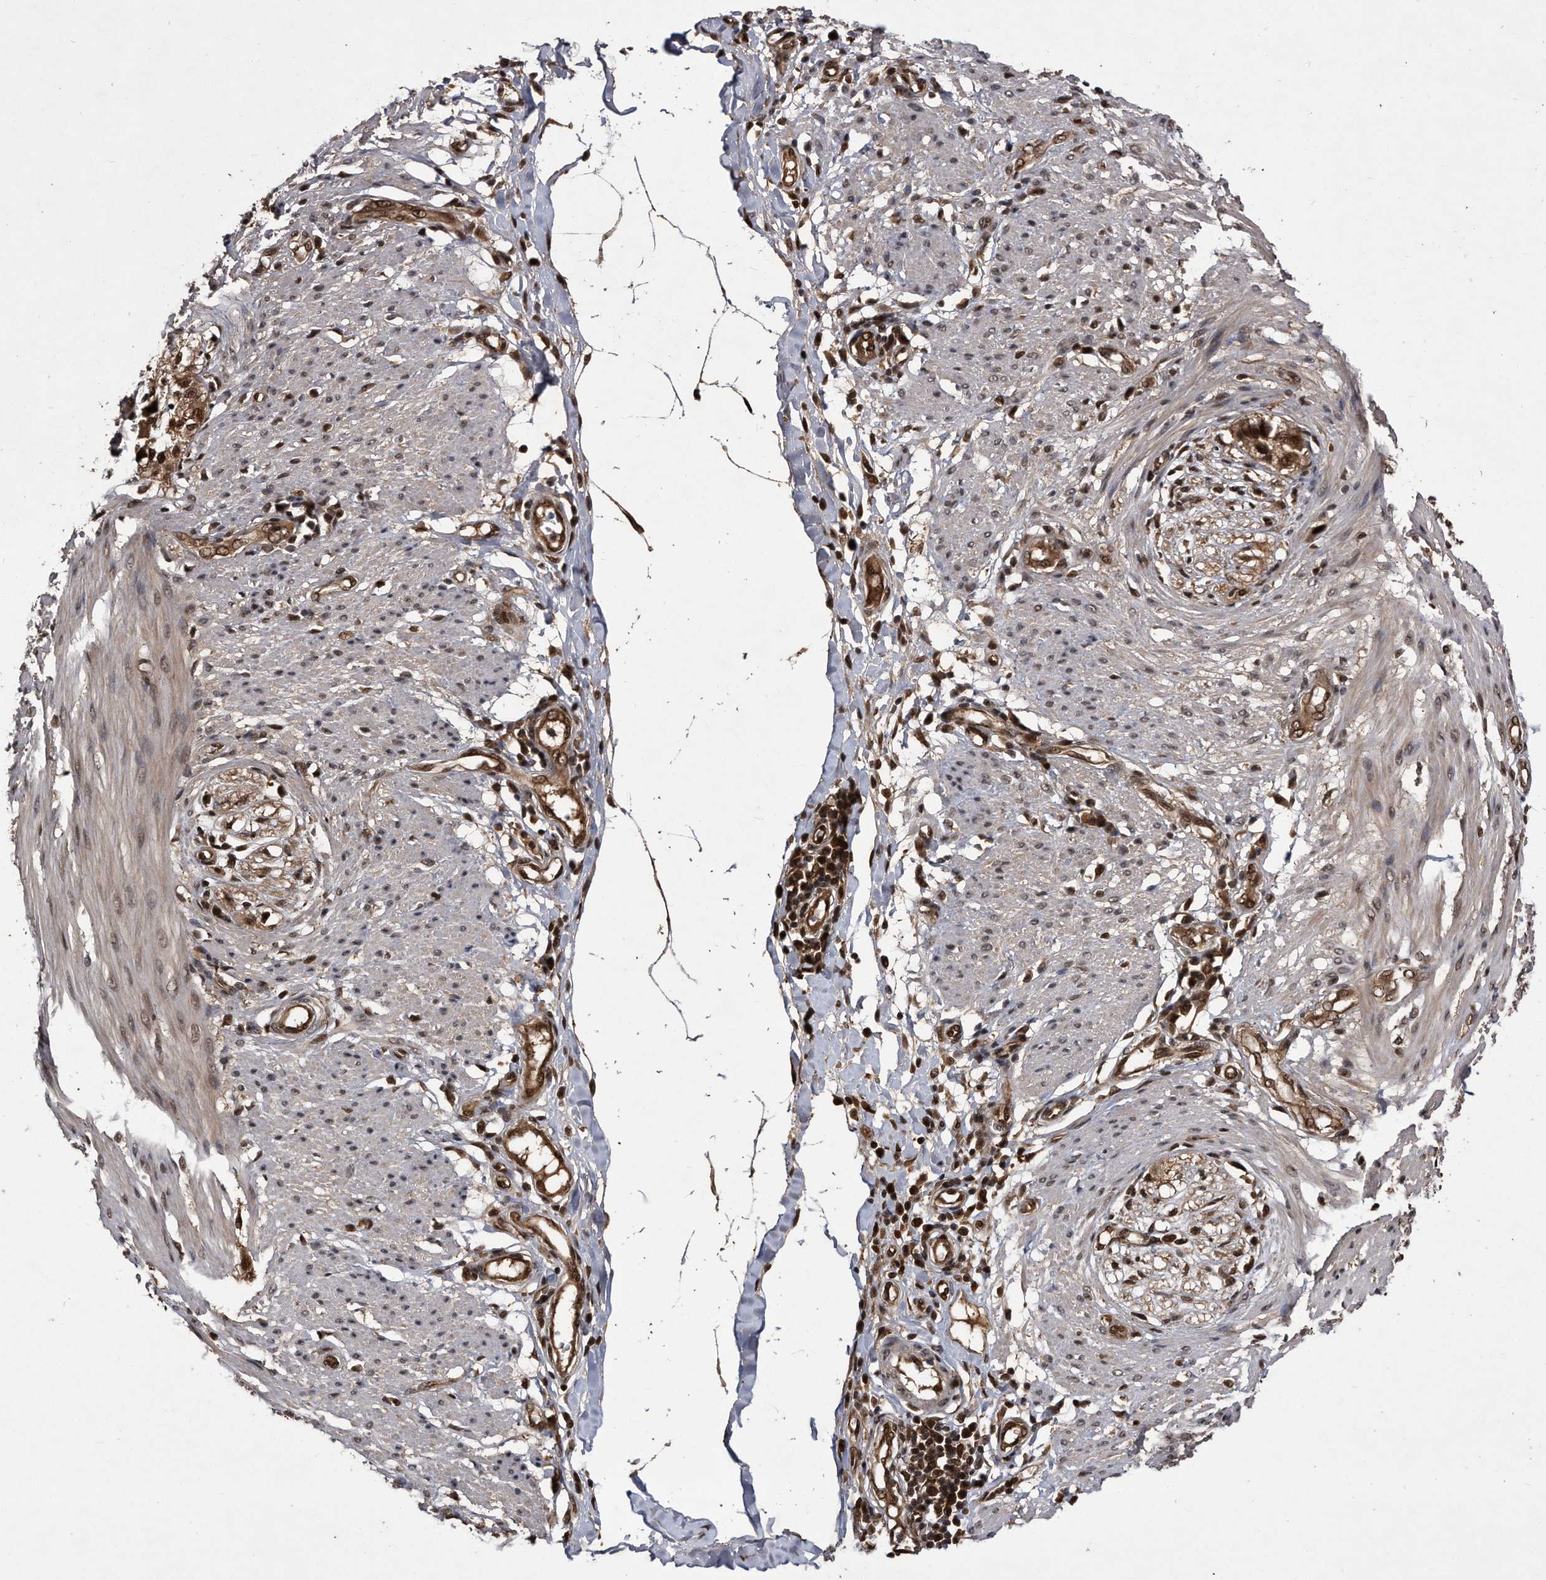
{"staining": {"intensity": "moderate", "quantity": ">75%", "location": "nuclear"}, "tissue": "smooth muscle", "cell_type": "Smooth muscle cells", "image_type": "normal", "snomed": [{"axis": "morphology", "description": "Normal tissue, NOS"}, {"axis": "morphology", "description": "Adenocarcinoma, NOS"}, {"axis": "topography", "description": "Colon"}, {"axis": "topography", "description": "Peripheral nerve tissue"}], "caption": "The histopathology image shows immunohistochemical staining of normal smooth muscle. There is moderate nuclear staining is appreciated in approximately >75% of smooth muscle cells.", "gene": "RAD23B", "patient": {"sex": "male", "age": 14}}